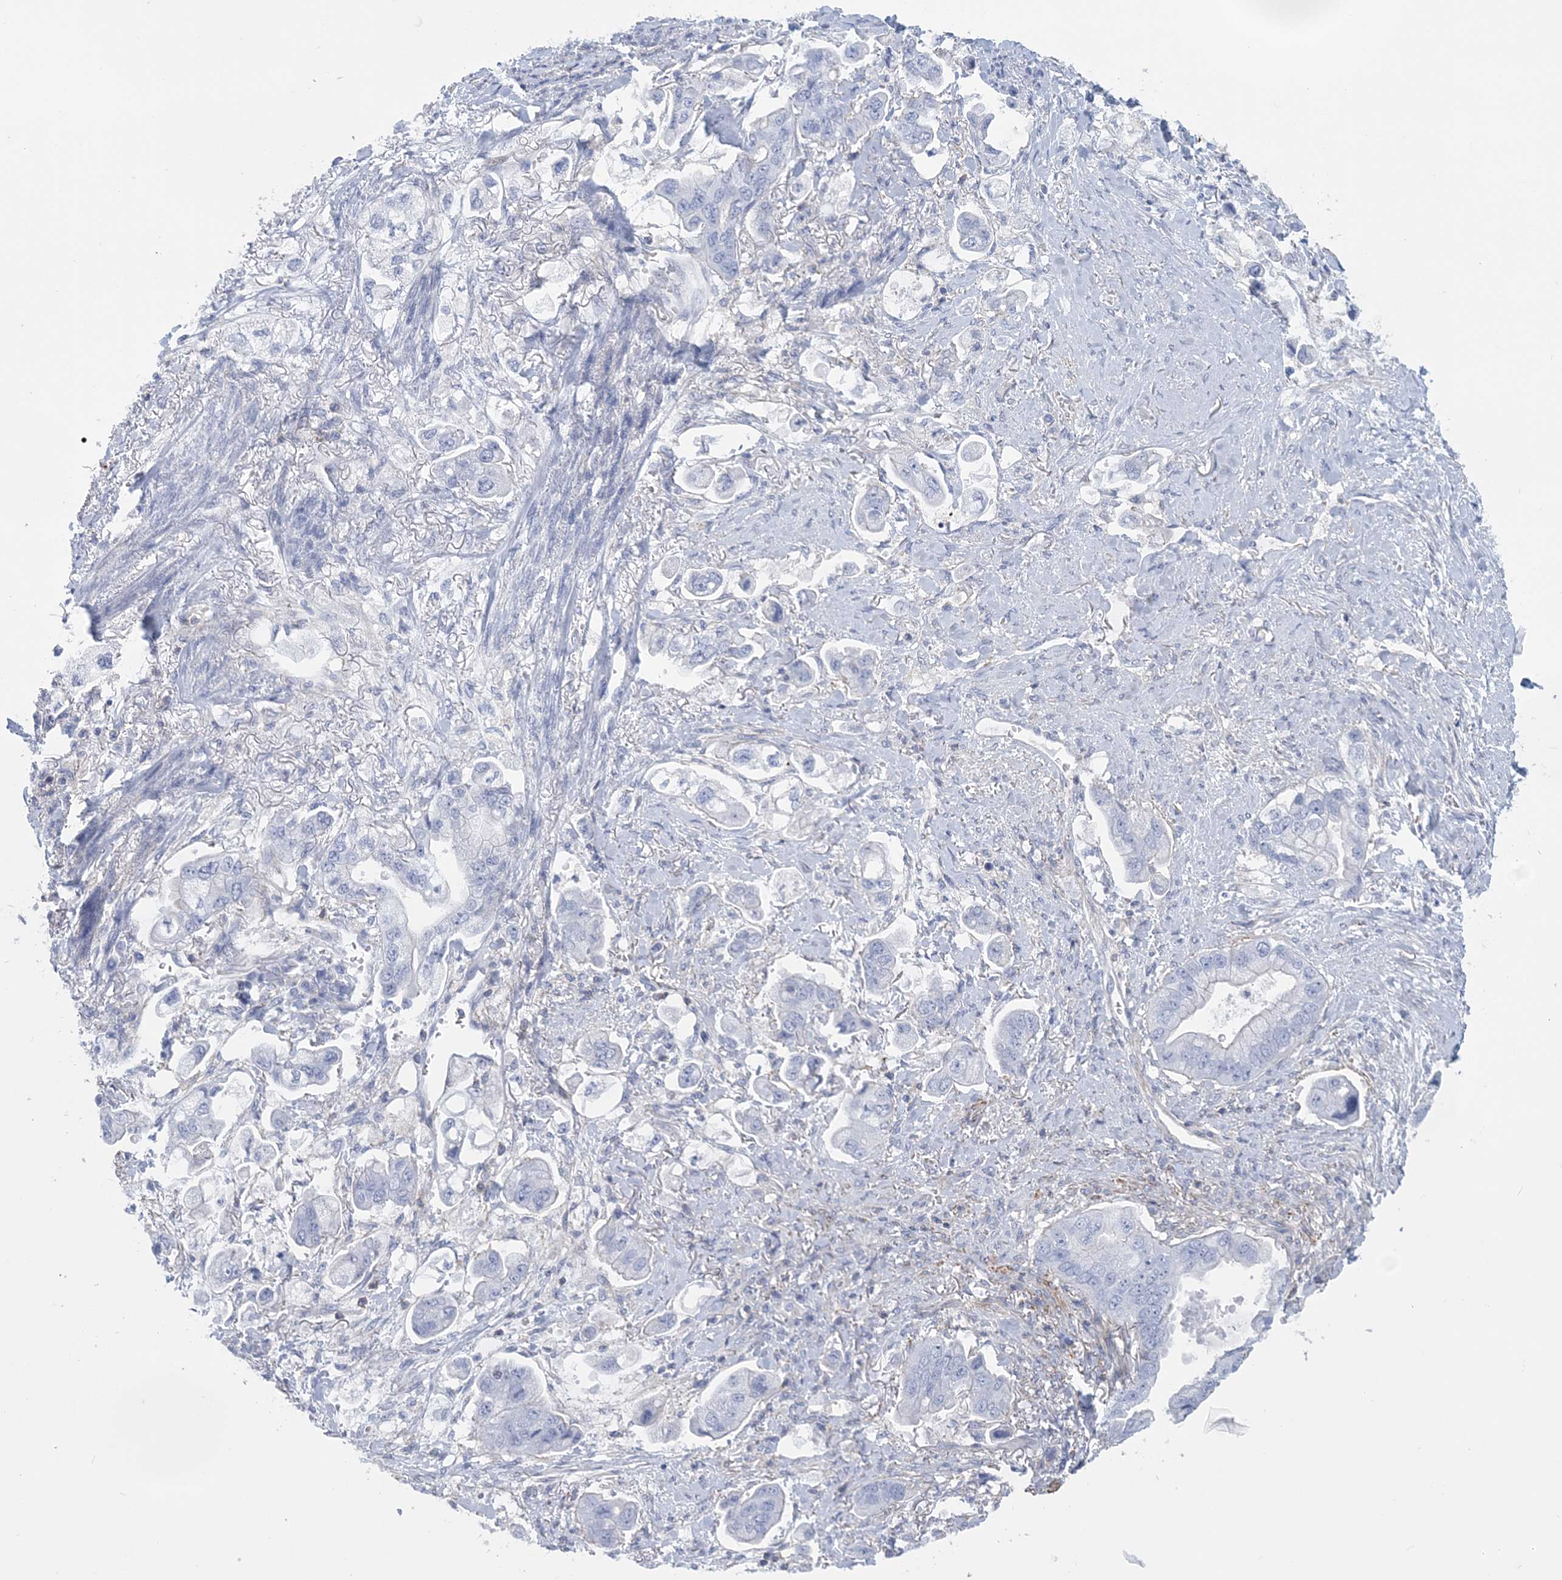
{"staining": {"intensity": "negative", "quantity": "none", "location": "none"}, "tissue": "stomach cancer", "cell_type": "Tumor cells", "image_type": "cancer", "snomed": [{"axis": "morphology", "description": "Adenocarcinoma, NOS"}, {"axis": "topography", "description": "Stomach"}], "caption": "Protein analysis of stomach cancer reveals no significant positivity in tumor cells.", "gene": "C11orf21", "patient": {"sex": "male", "age": 62}}